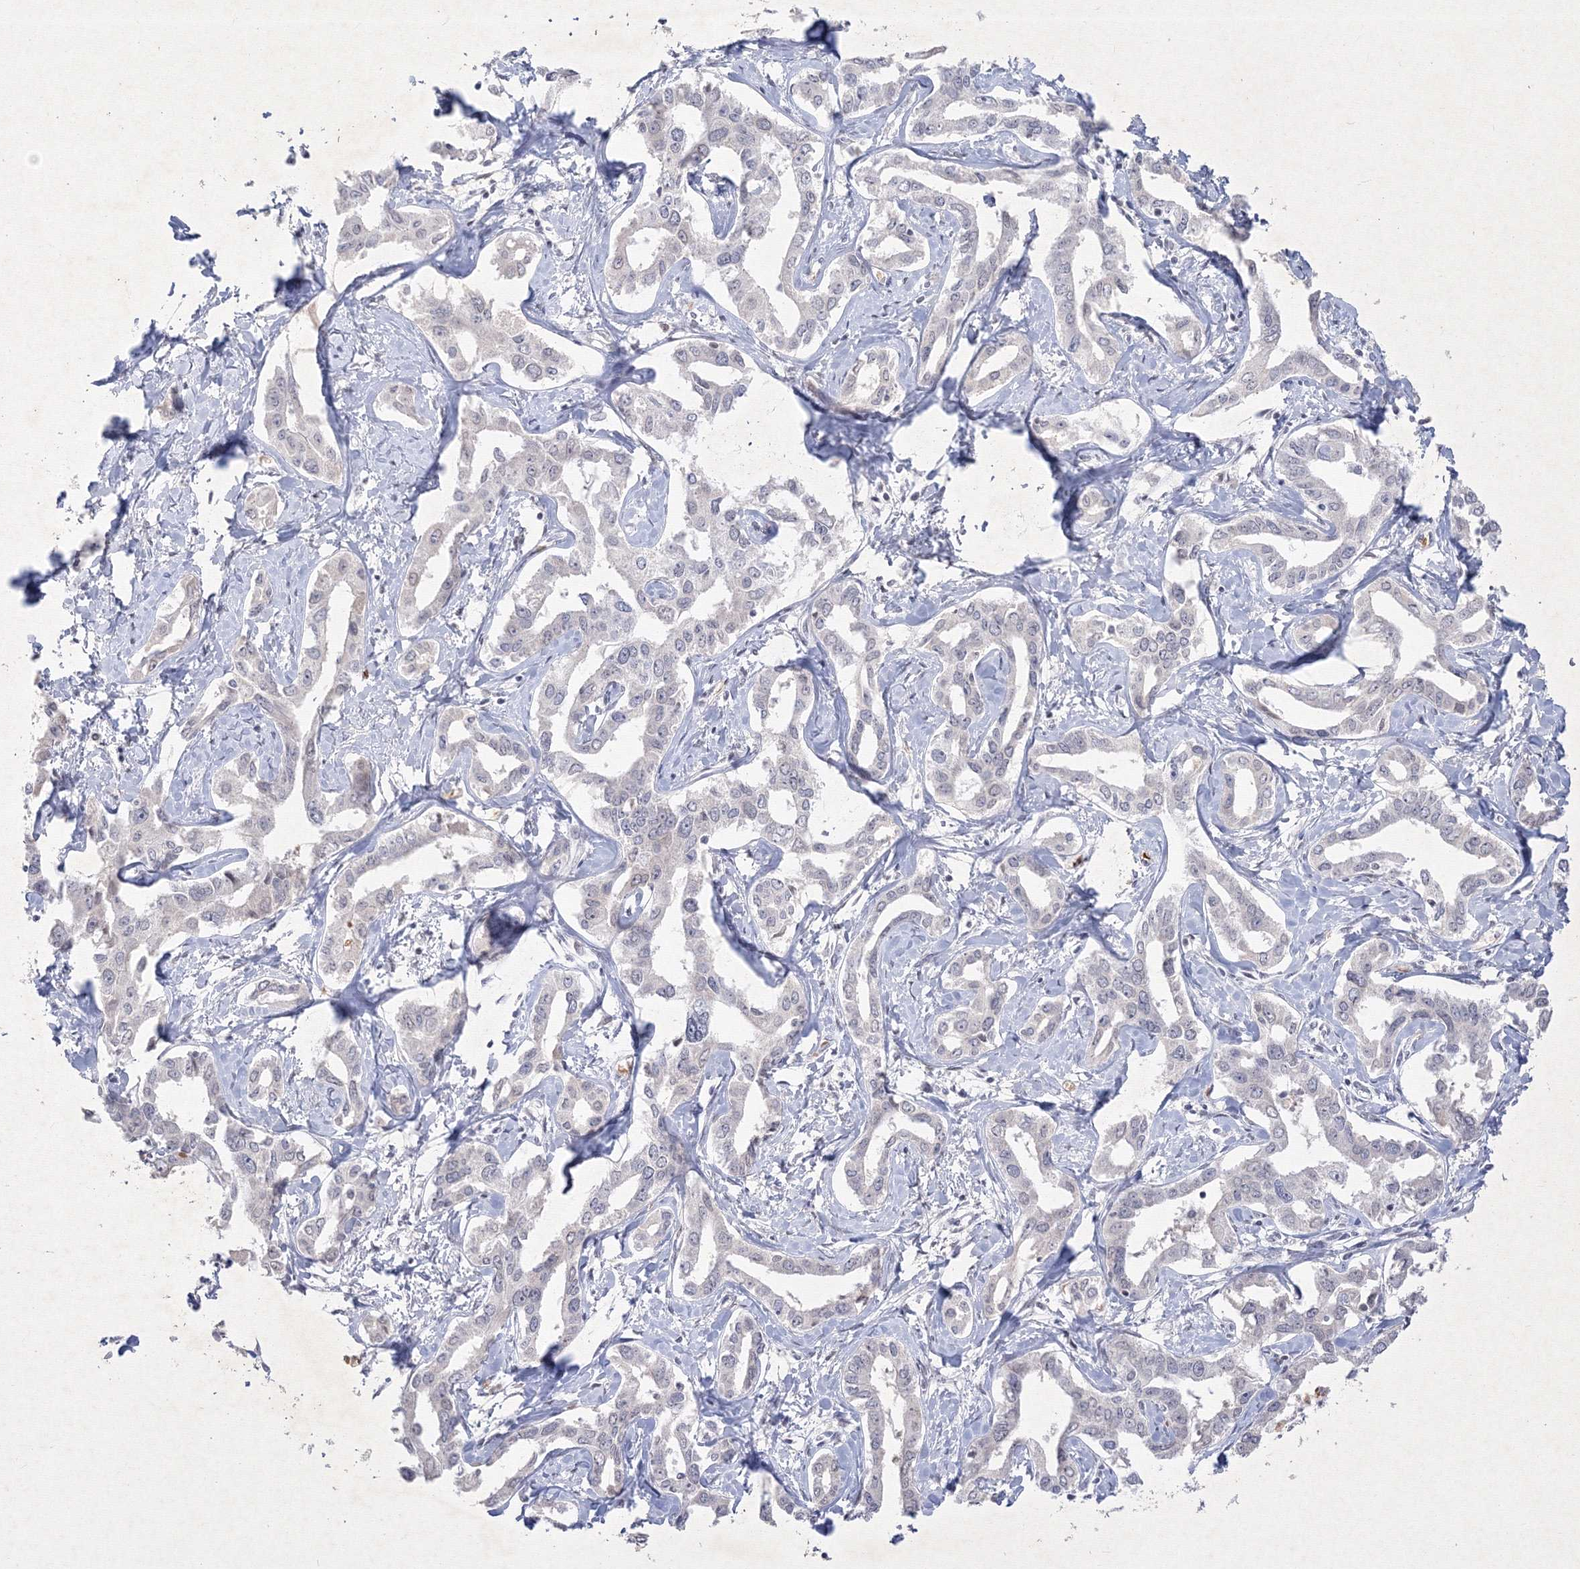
{"staining": {"intensity": "negative", "quantity": "none", "location": "none"}, "tissue": "liver cancer", "cell_type": "Tumor cells", "image_type": "cancer", "snomed": [{"axis": "morphology", "description": "Cholangiocarcinoma"}, {"axis": "topography", "description": "Liver"}], "caption": "Image shows no significant protein positivity in tumor cells of liver cancer (cholangiocarcinoma).", "gene": "NXPE3", "patient": {"sex": "male", "age": 59}}